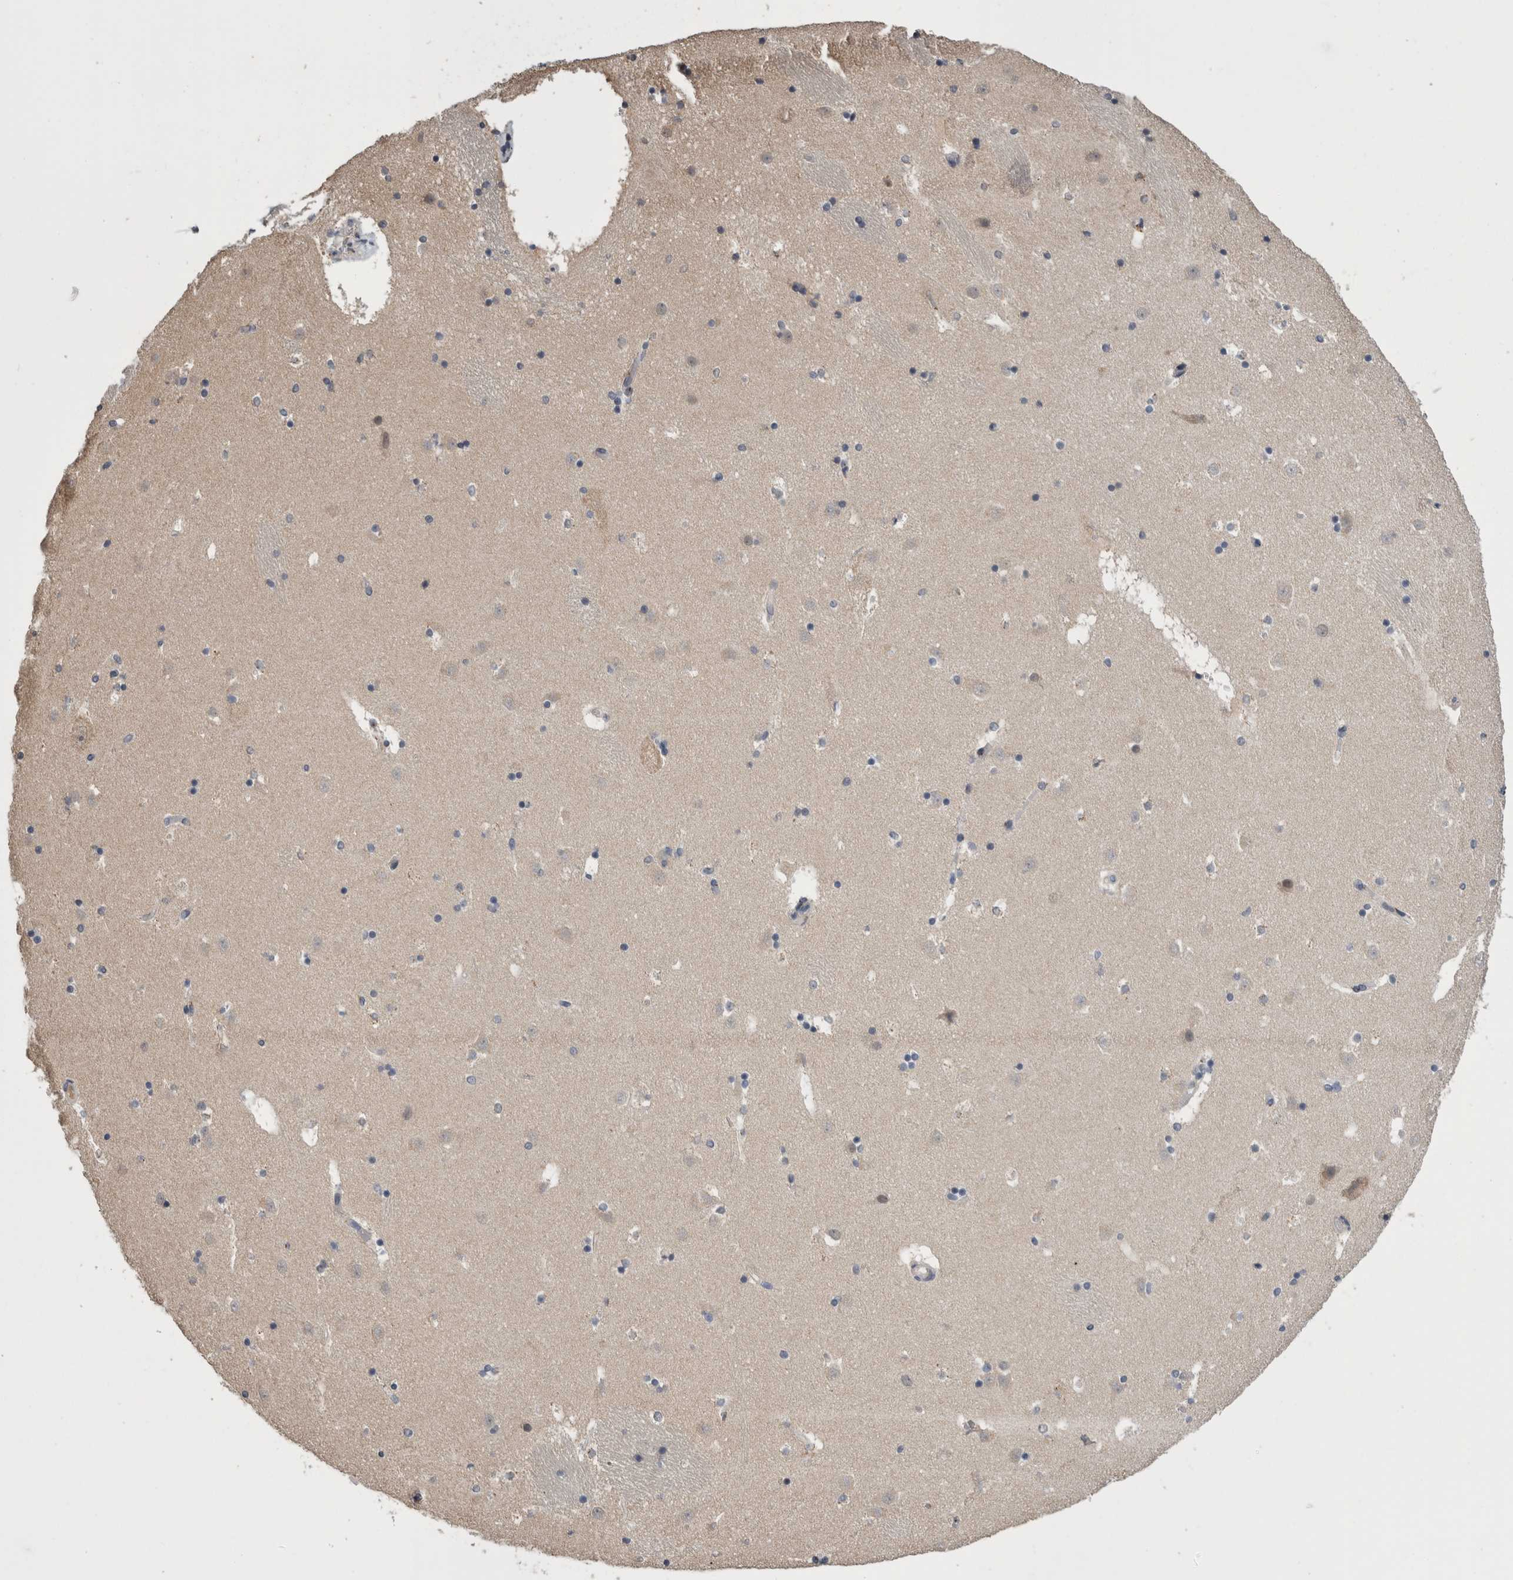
{"staining": {"intensity": "weak", "quantity": "<25%", "location": "cytoplasmic/membranous"}, "tissue": "caudate", "cell_type": "Glial cells", "image_type": "normal", "snomed": [{"axis": "morphology", "description": "Normal tissue, NOS"}, {"axis": "topography", "description": "Lateral ventricle wall"}], "caption": "Immunohistochemistry of unremarkable caudate shows no expression in glial cells.", "gene": "ANXA13", "patient": {"sex": "male", "age": 45}}